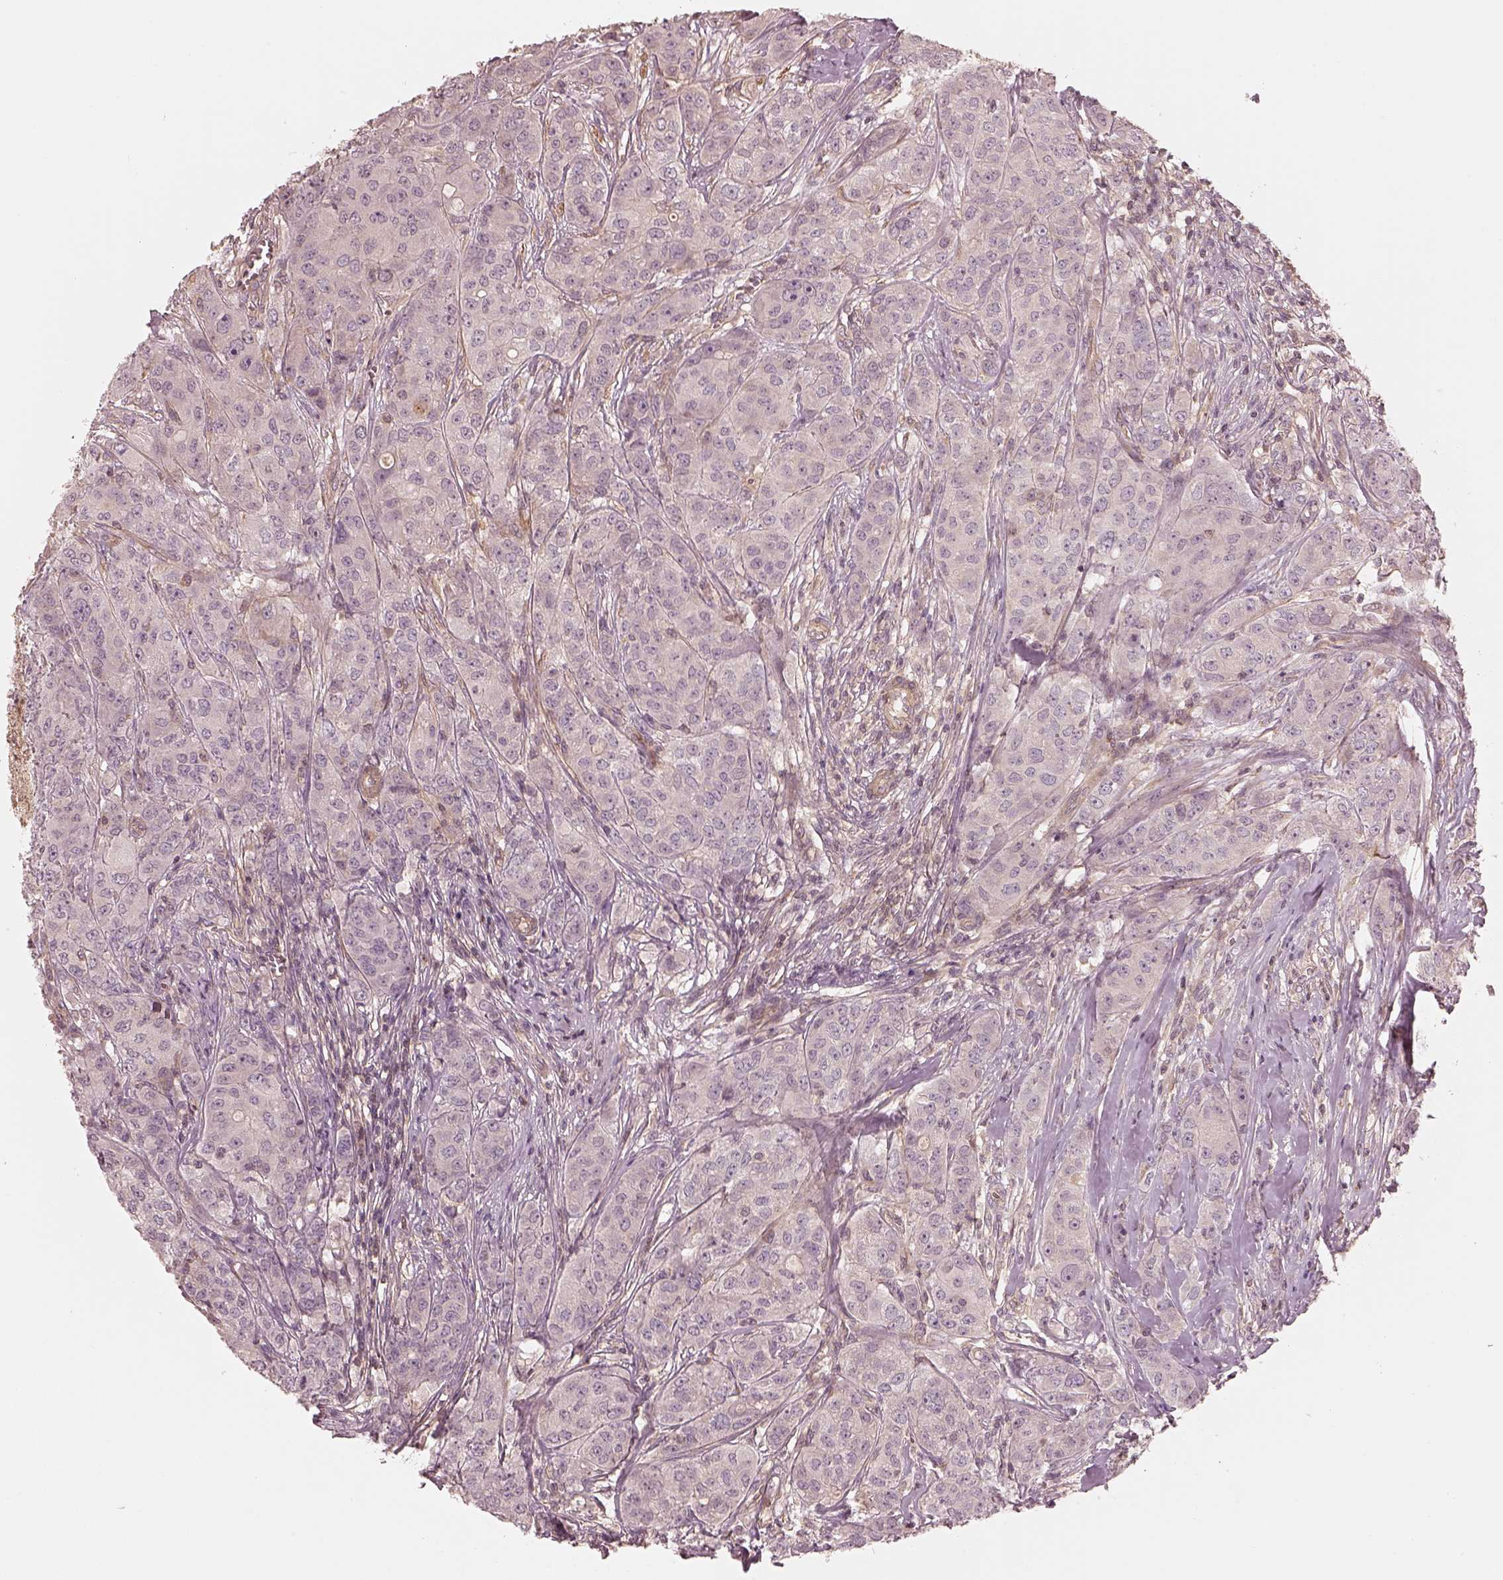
{"staining": {"intensity": "negative", "quantity": "none", "location": "none"}, "tissue": "breast cancer", "cell_type": "Tumor cells", "image_type": "cancer", "snomed": [{"axis": "morphology", "description": "Duct carcinoma"}, {"axis": "topography", "description": "Breast"}], "caption": "Tumor cells show no significant protein expression in breast infiltrating ductal carcinoma. (DAB (3,3'-diaminobenzidine) immunohistochemistry, high magnification).", "gene": "FAM107B", "patient": {"sex": "female", "age": 43}}